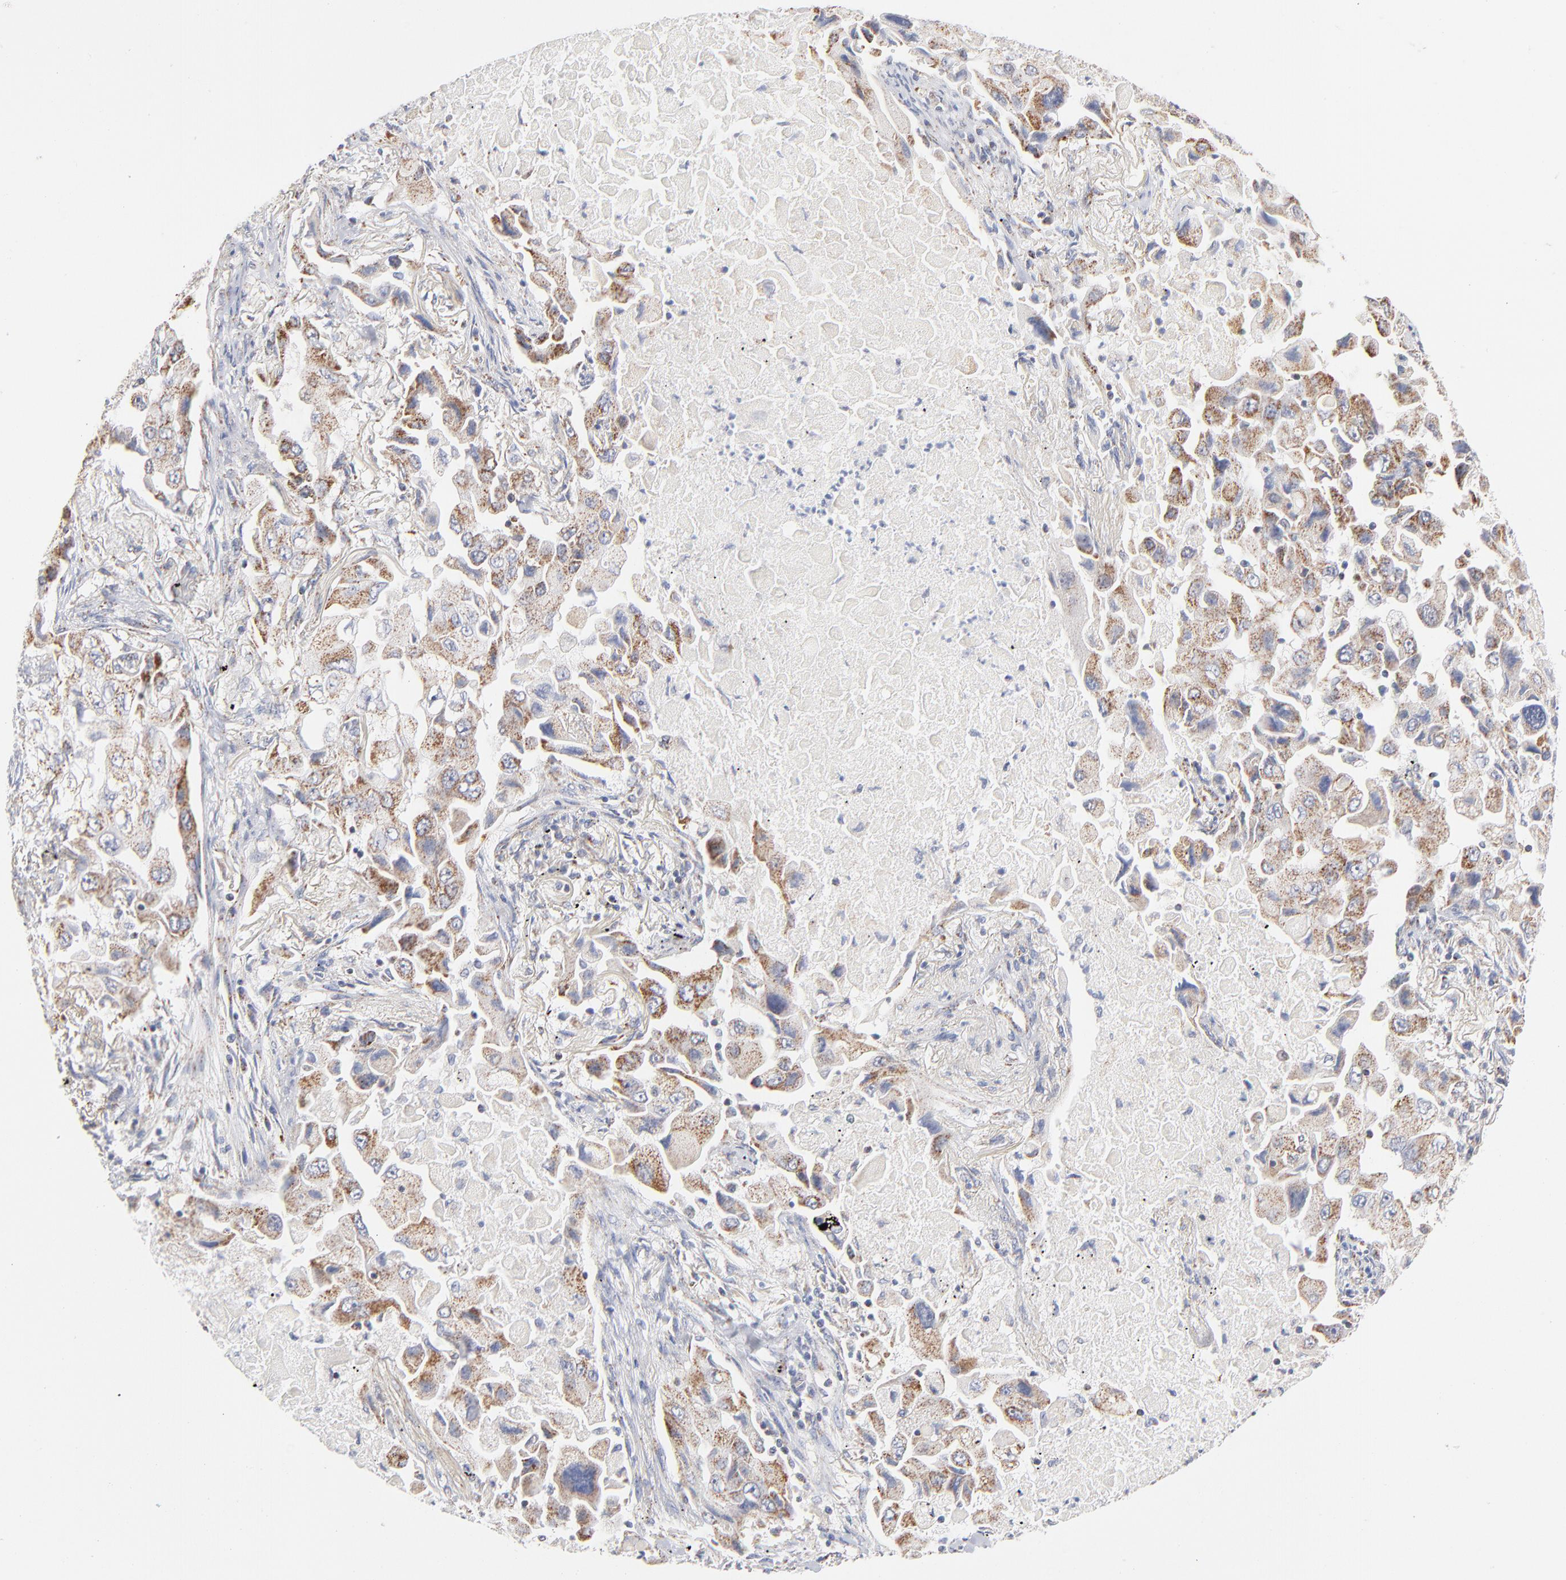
{"staining": {"intensity": "moderate", "quantity": ">75%", "location": "cytoplasmic/membranous"}, "tissue": "lung cancer", "cell_type": "Tumor cells", "image_type": "cancer", "snomed": [{"axis": "morphology", "description": "Adenocarcinoma, NOS"}, {"axis": "topography", "description": "Lung"}], "caption": "There is medium levels of moderate cytoplasmic/membranous expression in tumor cells of adenocarcinoma (lung), as demonstrated by immunohistochemical staining (brown color).", "gene": "MRPL58", "patient": {"sex": "female", "age": 65}}